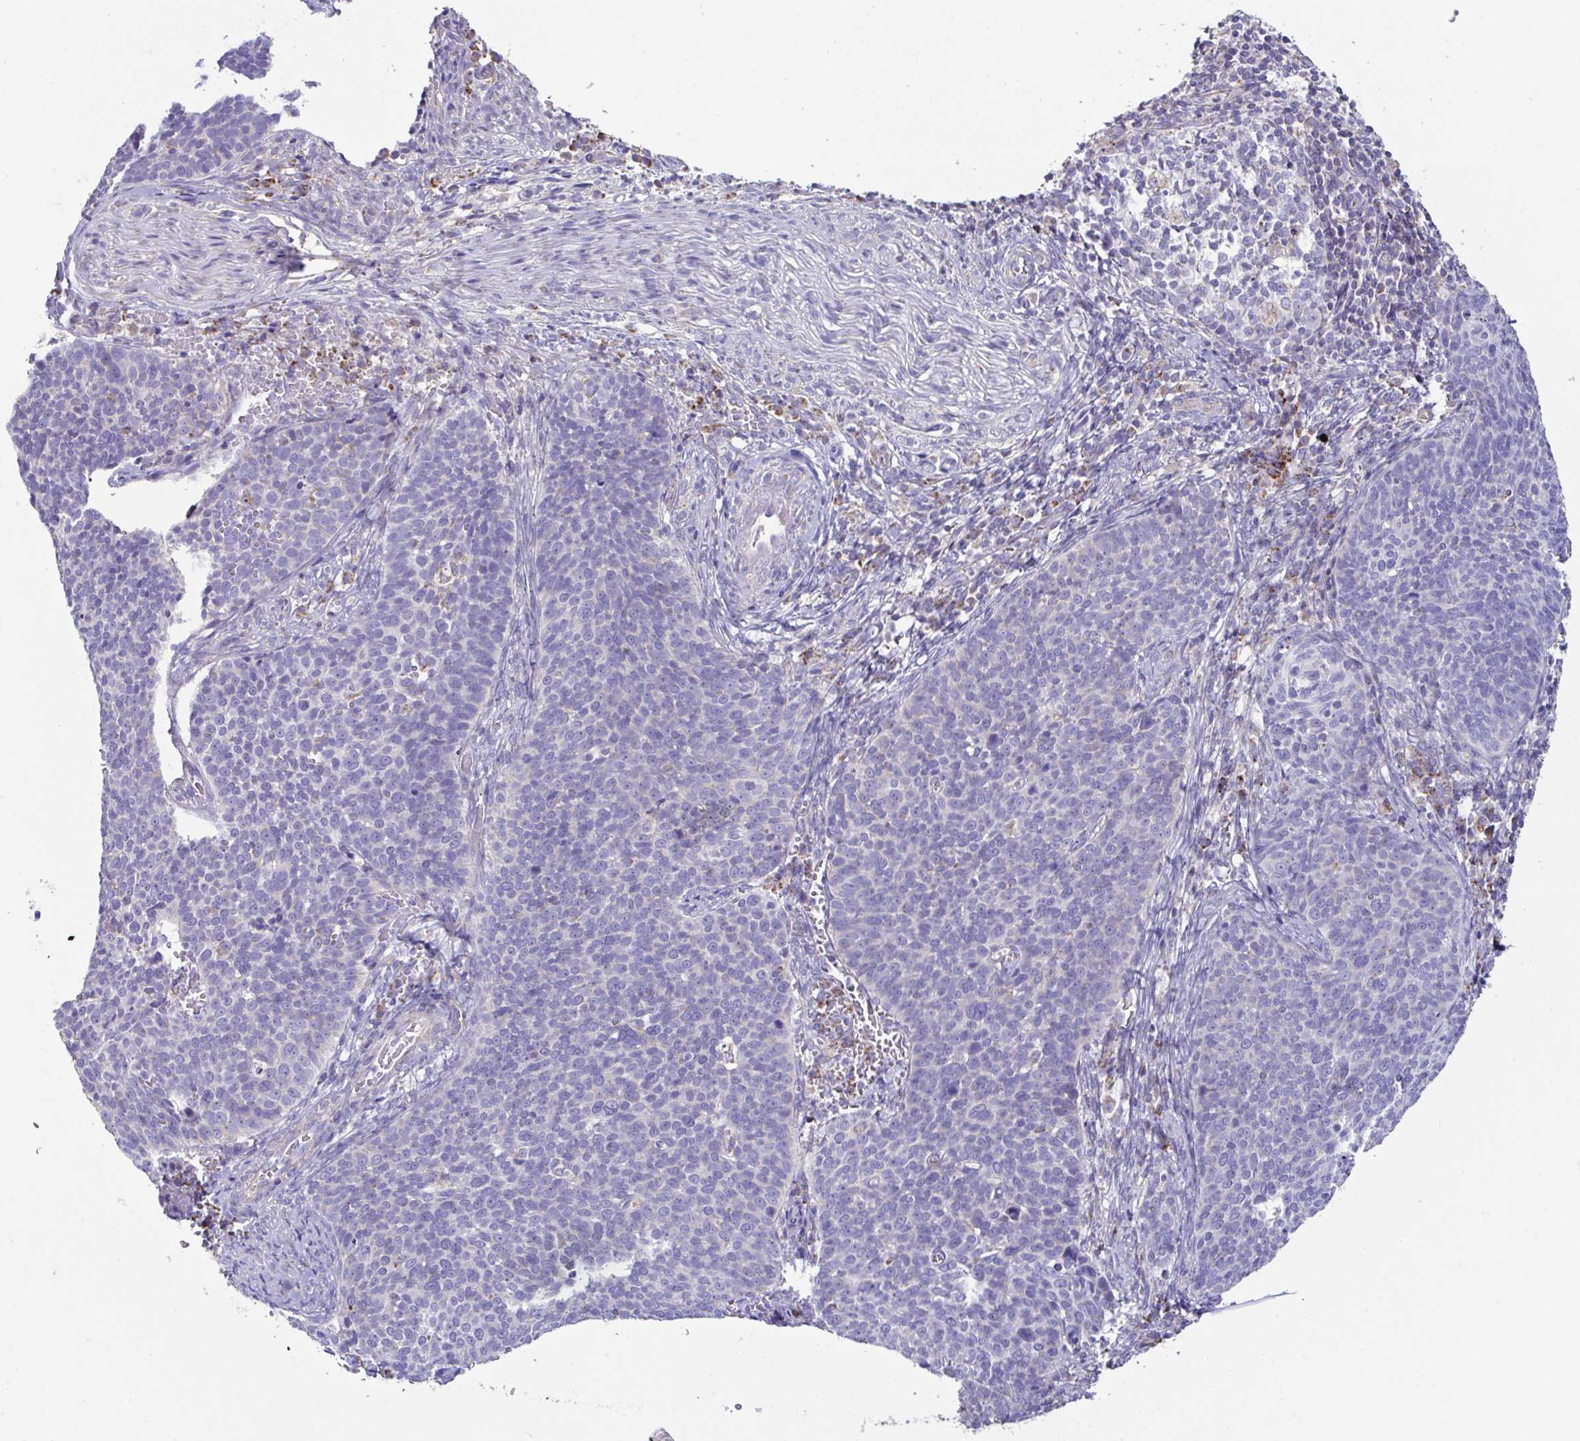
{"staining": {"intensity": "negative", "quantity": "none", "location": "none"}, "tissue": "cervical cancer", "cell_type": "Tumor cells", "image_type": "cancer", "snomed": [{"axis": "morphology", "description": "Normal tissue, NOS"}, {"axis": "morphology", "description": "Squamous cell carcinoma, NOS"}, {"axis": "topography", "description": "Cervix"}], "caption": "High magnification brightfield microscopy of cervical squamous cell carcinoma stained with DAB (3,3'-diaminobenzidine) (brown) and counterstained with hematoxylin (blue): tumor cells show no significant expression.", "gene": "DOK7", "patient": {"sex": "female", "age": 39}}